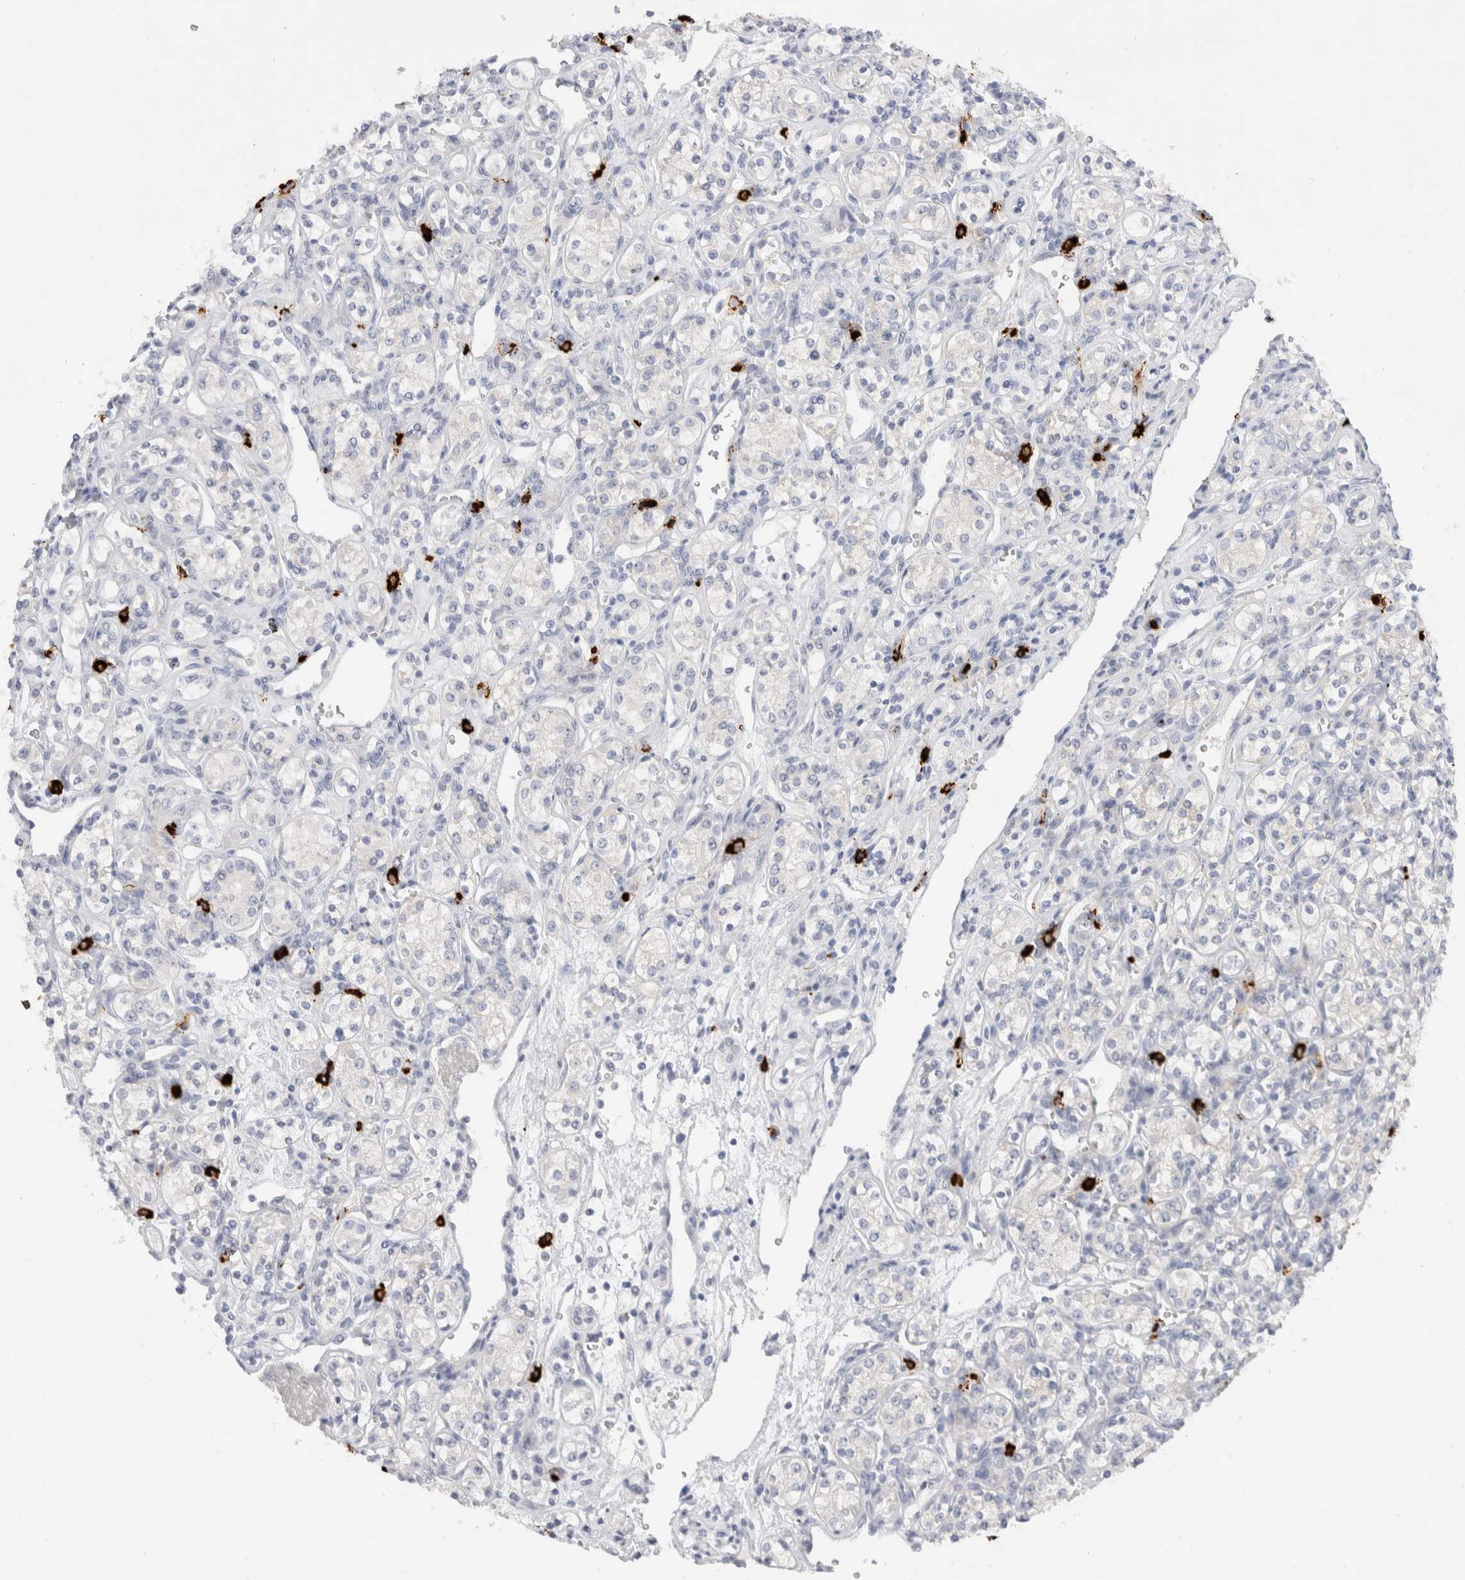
{"staining": {"intensity": "negative", "quantity": "none", "location": "none"}, "tissue": "renal cancer", "cell_type": "Tumor cells", "image_type": "cancer", "snomed": [{"axis": "morphology", "description": "Adenocarcinoma, NOS"}, {"axis": "topography", "description": "Kidney"}], "caption": "Human renal cancer stained for a protein using immunohistochemistry (IHC) exhibits no staining in tumor cells.", "gene": "SPINK2", "patient": {"sex": "male", "age": 77}}